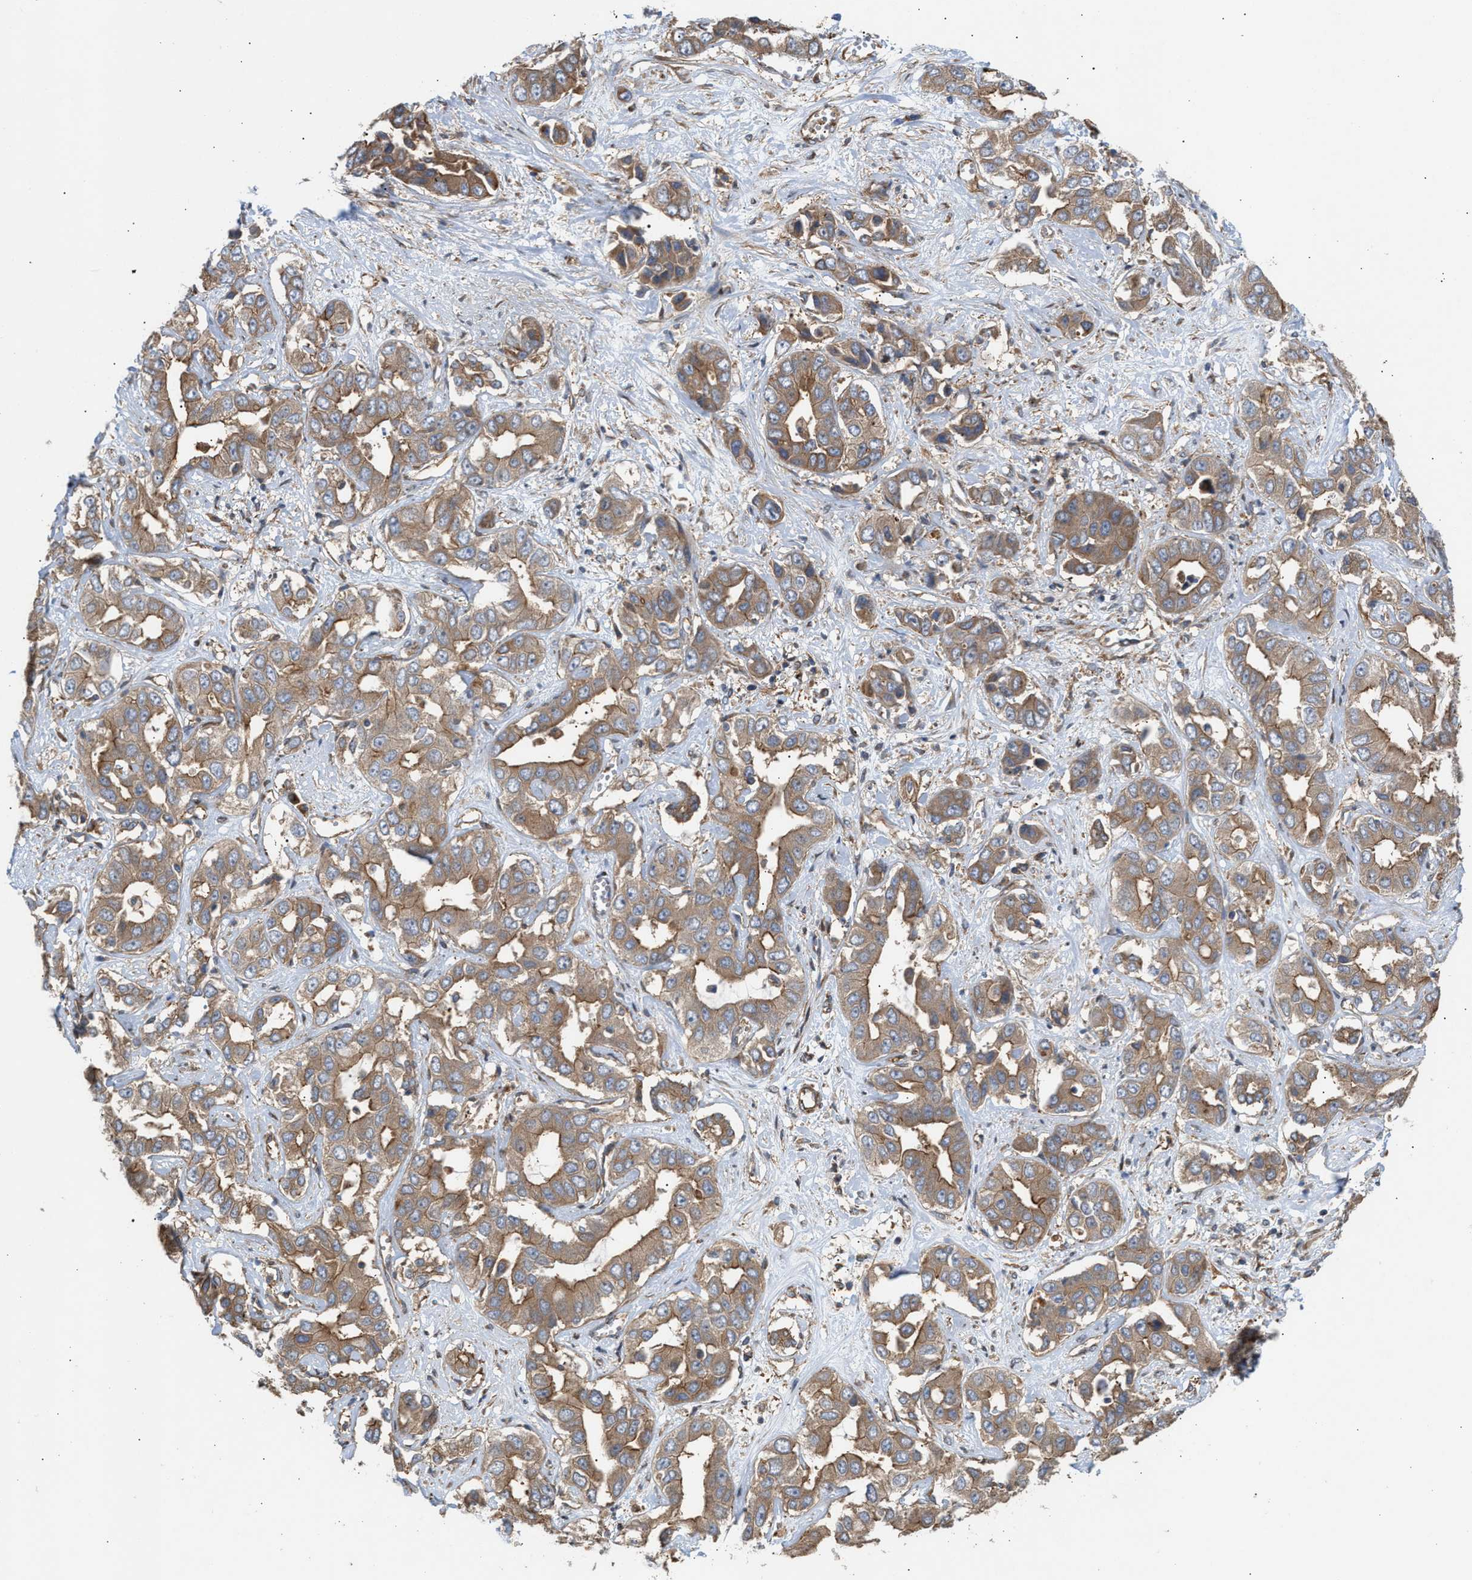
{"staining": {"intensity": "moderate", "quantity": ">75%", "location": "cytoplasmic/membranous"}, "tissue": "liver cancer", "cell_type": "Tumor cells", "image_type": "cancer", "snomed": [{"axis": "morphology", "description": "Cholangiocarcinoma"}, {"axis": "topography", "description": "Liver"}], "caption": "The histopathology image shows staining of liver cancer (cholangiocarcinoma), revealing moderate cytoplasmic/membranous protein staining (brown color) within tumor cells.", "gene": "EPS15L1", "patient": {"sex": "female", "age": 52}}